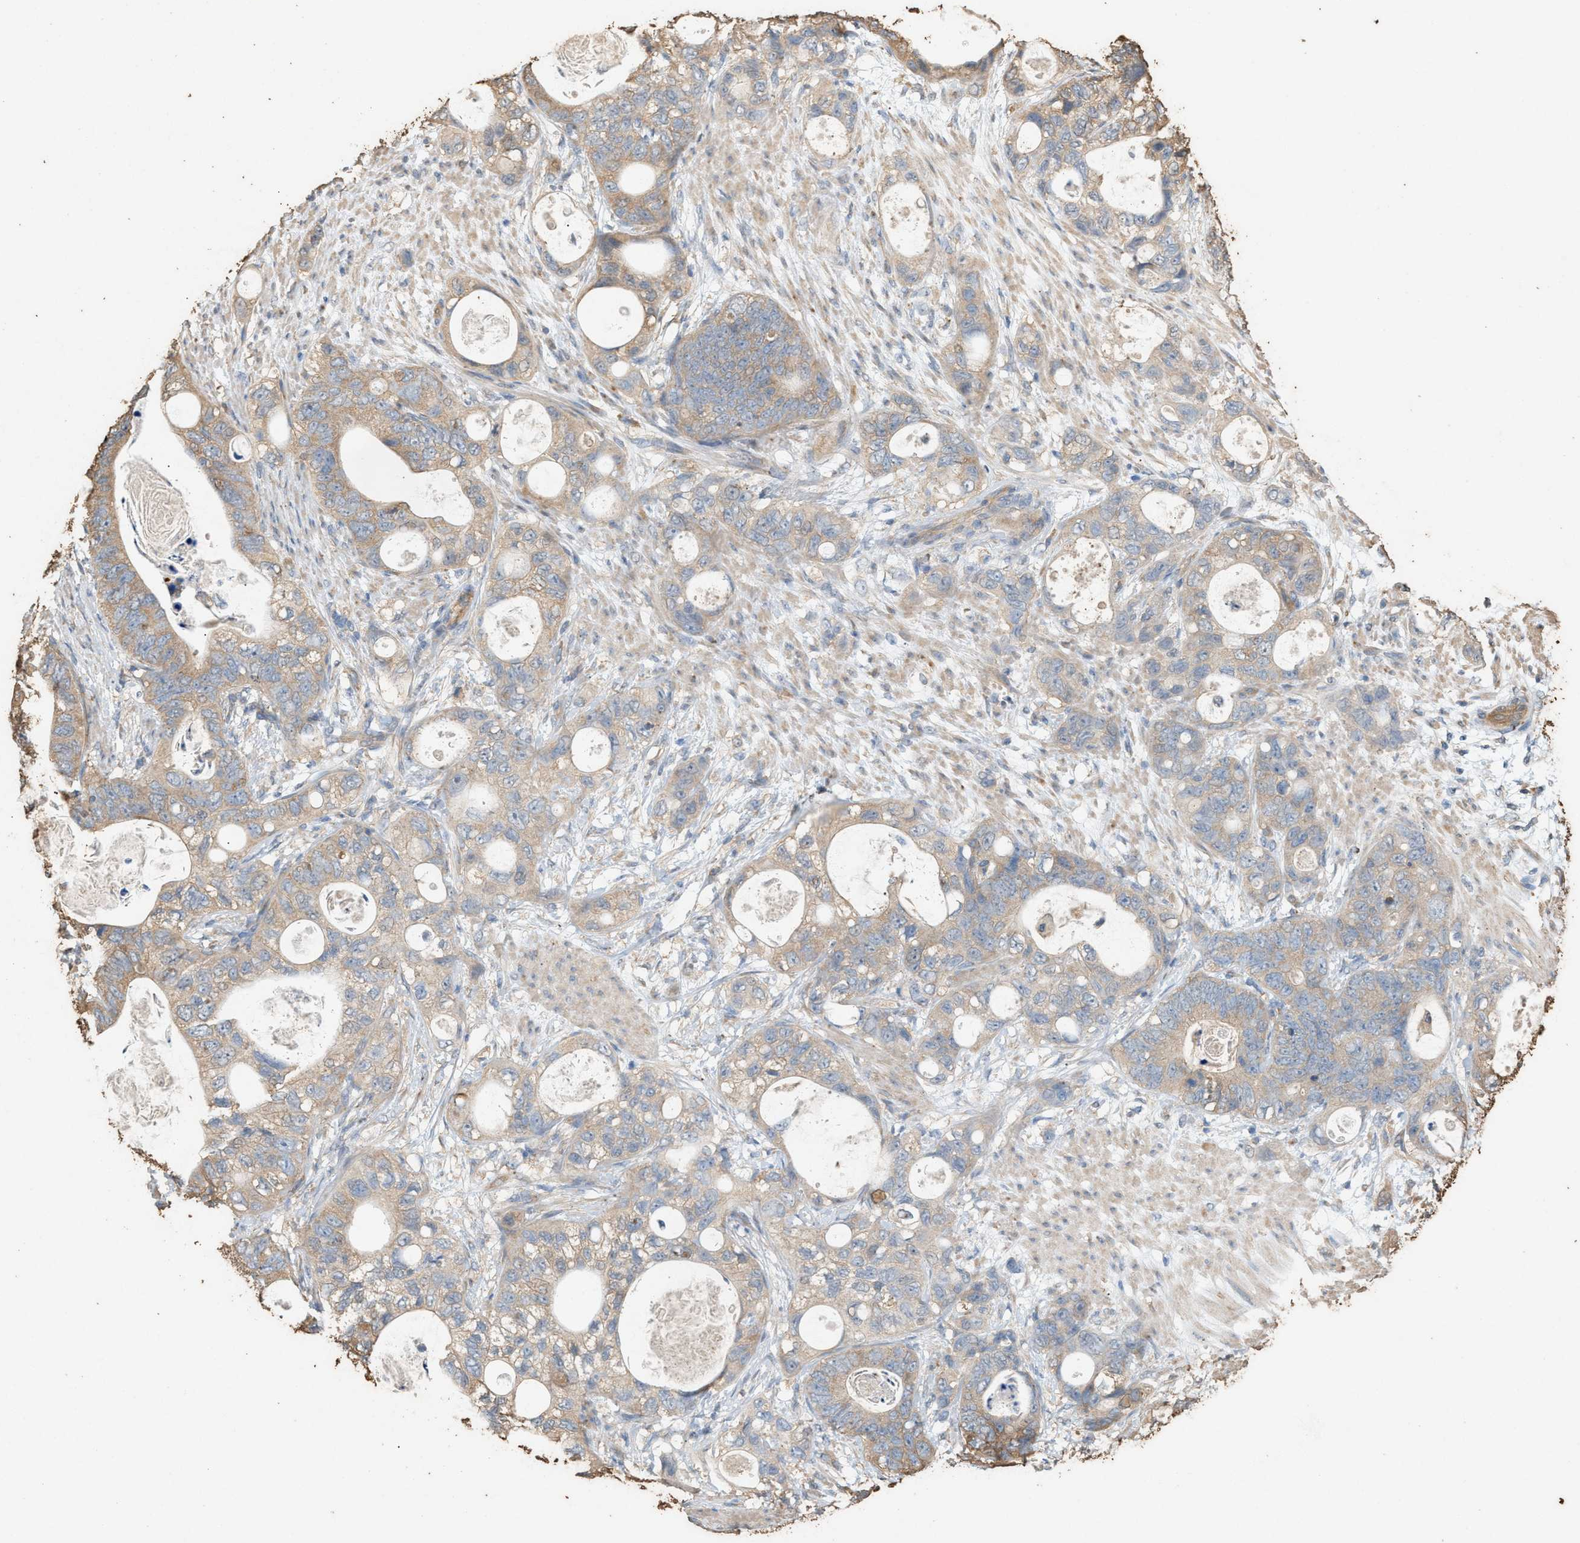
{"staining": {"intensity": "weak", "quantity": "25%-75%", "location": "cytoplasmic/membranous"}, "tissue": "stomach cancer", "cell_type": "Tumor cells", "image_type": "cancer", "snomed": [{"axis": "morphology", "description": "Normal tissue, NOS"}, {"axis": "morphology", "description": "Adenocarcinoma, NOS"}, {"axis": "topography", "description": "Stomach"}], "caption": "Stomach cancer stained with a brown dye reveals weak cytoplasmic/membranous positive staining in approximately 25%-75% of tumor cells.", "gene": "DCAF7", "patient": {"sex": "female", "age": 89}}